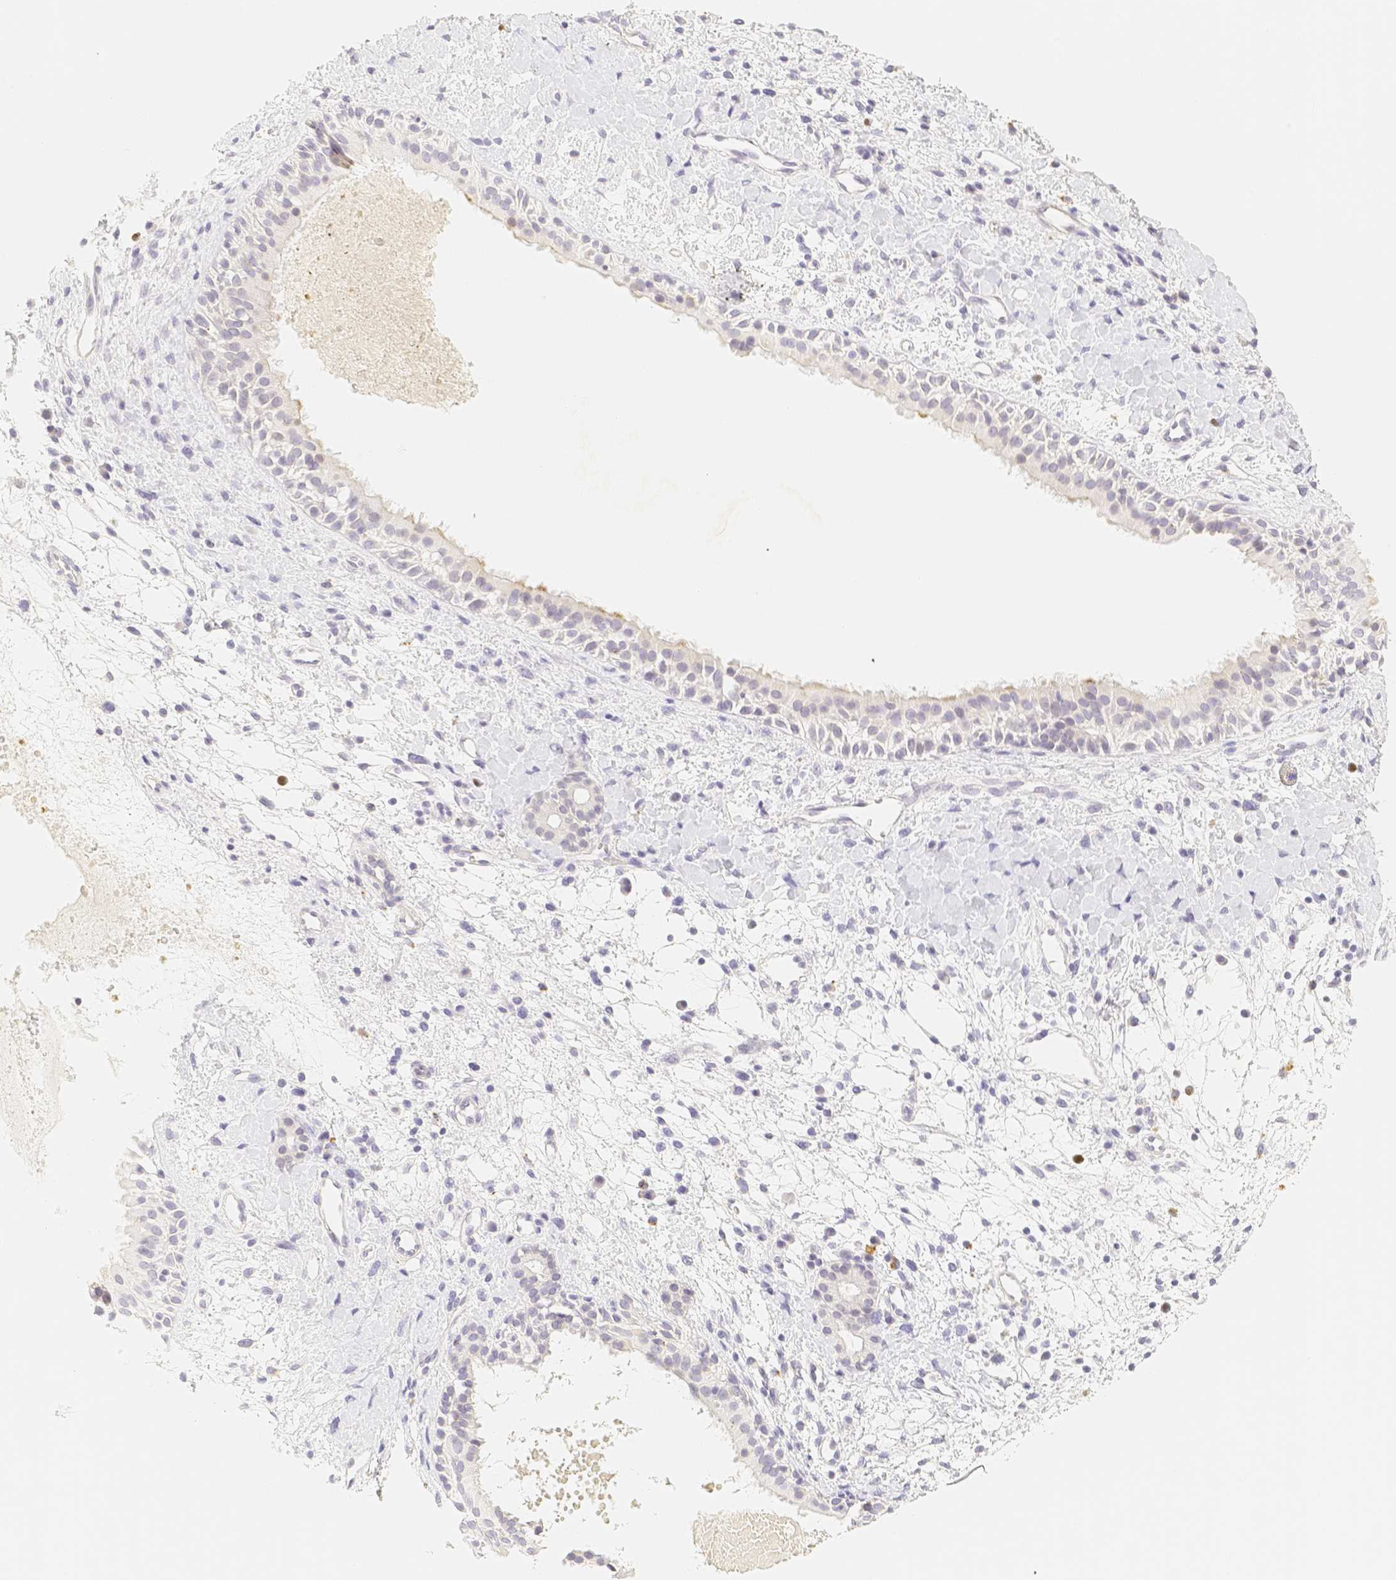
{"staining": {"intensity": "negative", "quantity": "none", "location": "none"}, "tissue": "nasopharynx", "cell_type": "Respiratory epithelial cells", "image_type": "normal", "snomed": [{"axis": "morphology", "description": "Normal tissue, NOS"}, {"axis": "topography", "description": "Nasopharynx"}], "caption": "Immunohistochemistry of benign nasopharynx displays no positivity in respiratory epithelial cells.", "gene": "PADI4", "patient": {"sex": "male", "age": 22}}